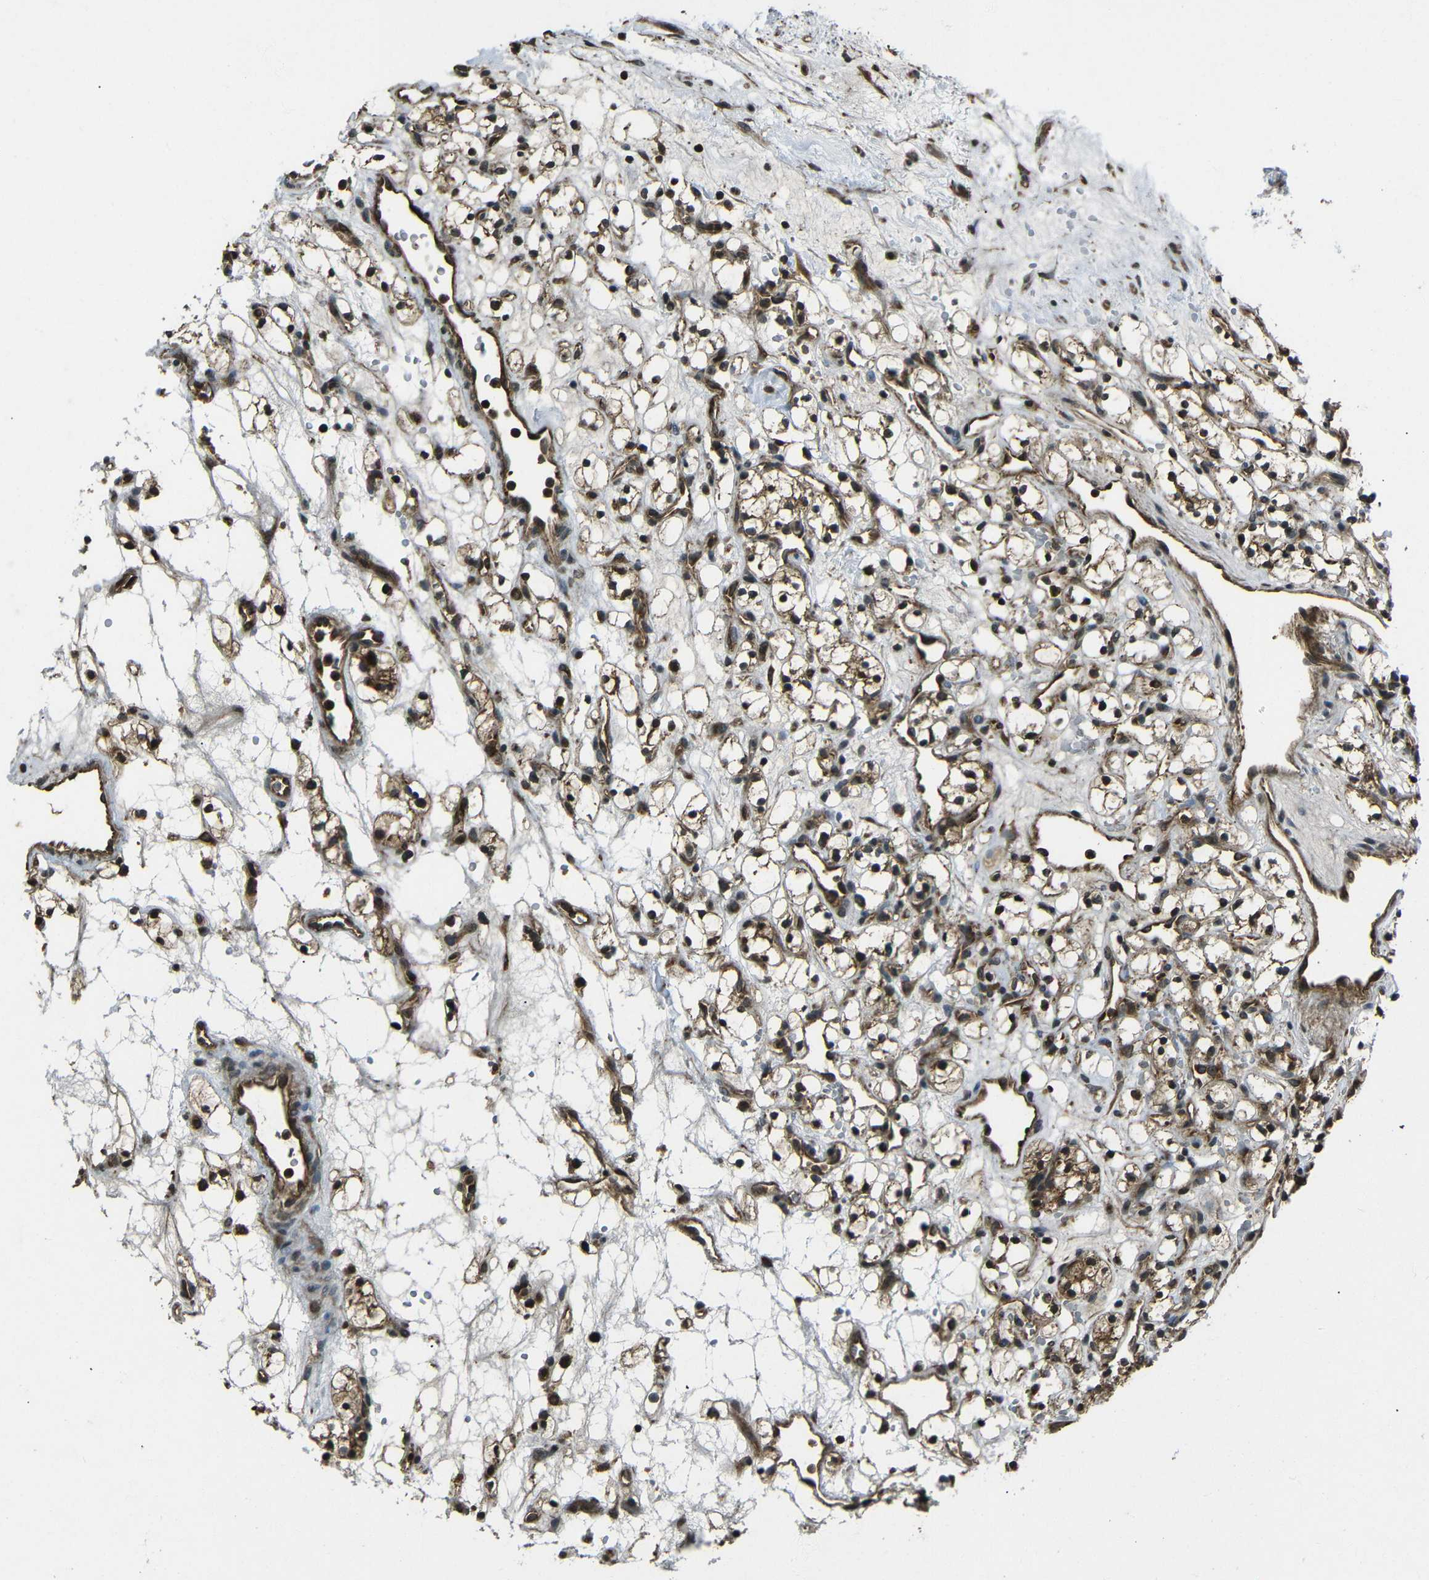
{"staining": {"intensity": "moderate", "quantity": ">75%", "location": "cytoplasmic/membranous"}, "tissue": "renal cancer", "cell_type": "Tumor cells", "image_type": "cancer", "snomed": [{"axis": "morphology", "description": "Adenocarcinoma, NOS"}, {"axis": "topography", "description": "Kidney"}], "caption": "Moderate cytoplasmic/membranous expression is present in approximately >75% of tumor cells in renal adenocarcinoma.", "gene": "PLK2", "patient": {"sex": "female", "age": 60}}